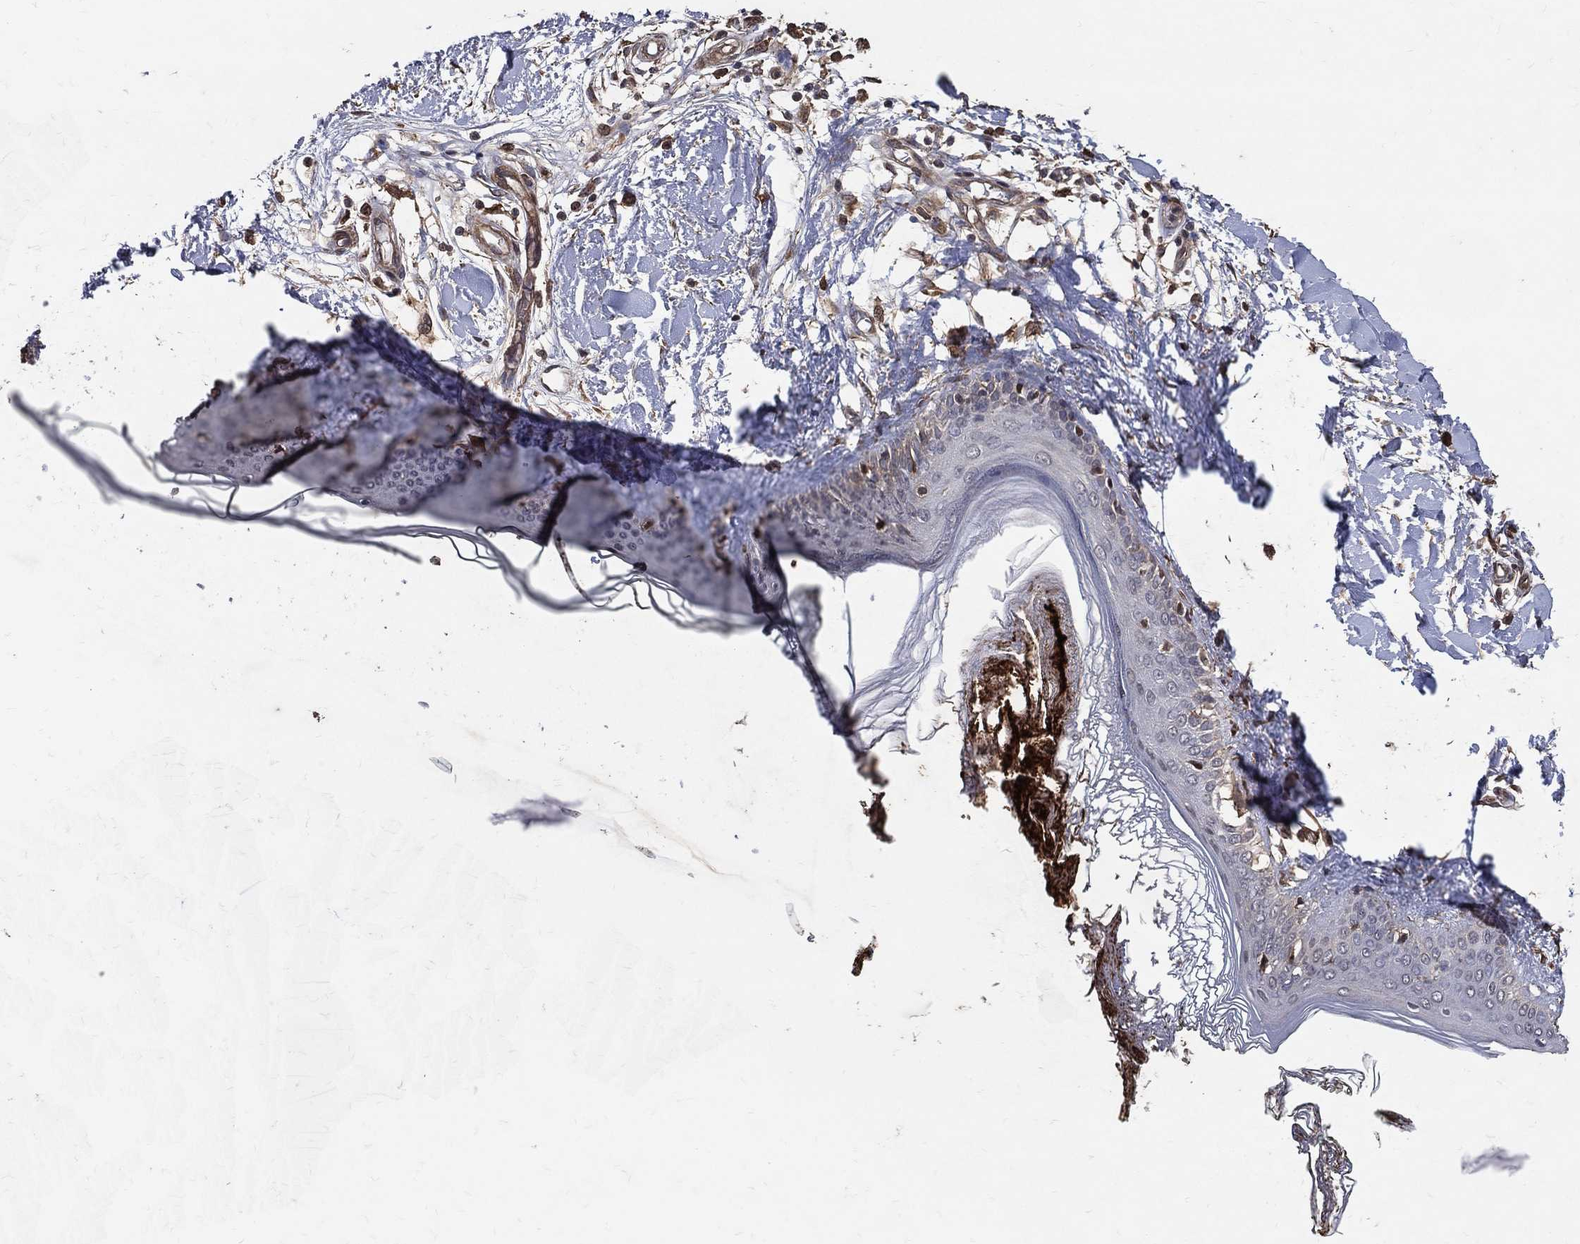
{"staining": {"intensity": "strong", "quantity": ">75%", "location": "nuclear"}, "tissue": "skin", "cell_type": "Fibroblasts", "image_type": "normal", "snomed": [{"axis": "morphology", "description": "Normal tissue, NOS"}, {"axis": "morphology", "description": "Malignant melanoma, NOS"}, {"axis": "topography", "description": "Skin"}], "caption": "Protein staining by immunohistochemistry (IHC) reveals strong nuclear positivity in about >75% of fibroblasts in unremarkable skin.", "gene": "DPYSL2", "patient": {"sex": "female", "age": 34}}